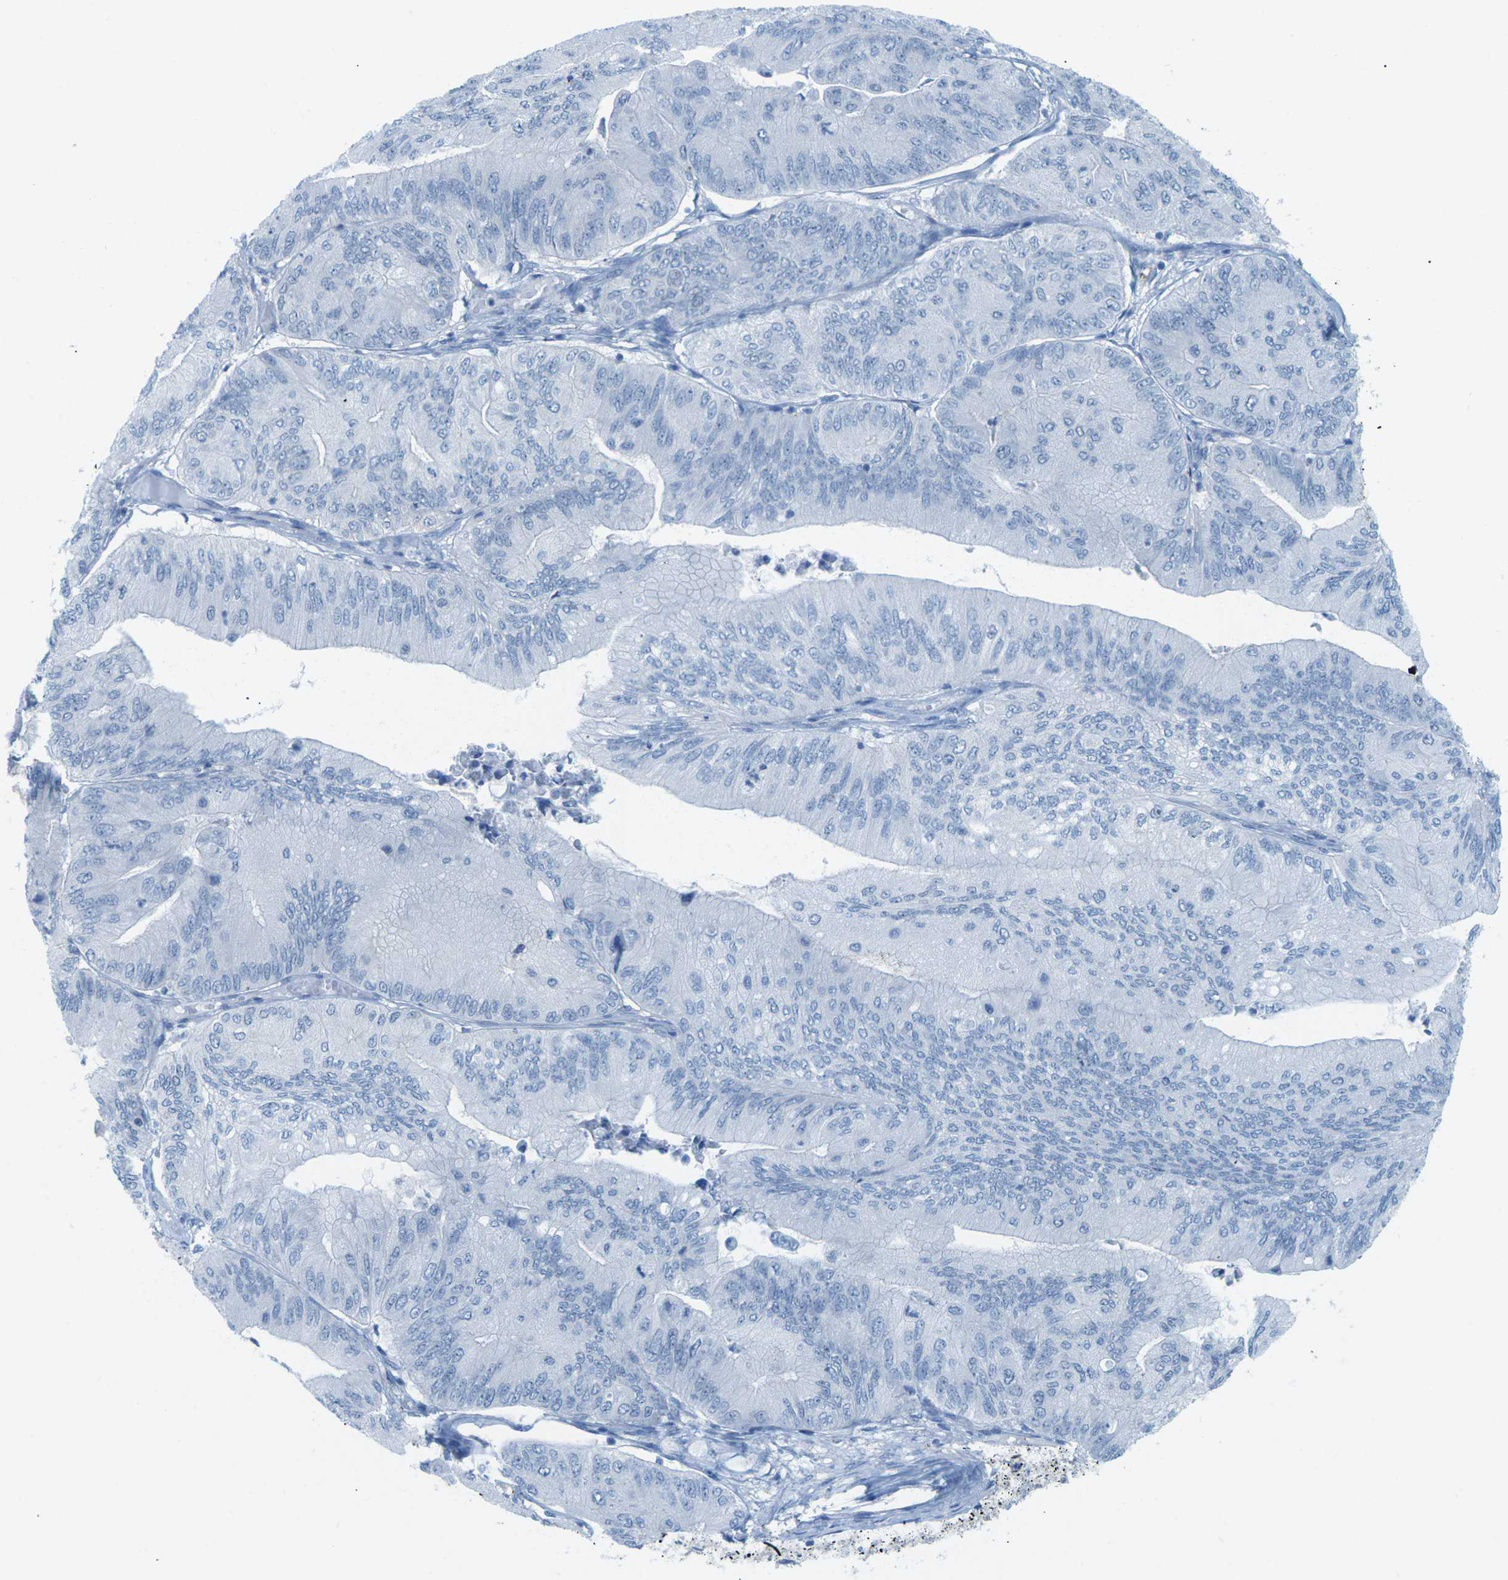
{"staining": {"intensity": "negative", "quantity": "none", "location": "none"}, "tissue": "ovarian cancer", "cell_type": "Tumor cells", "image_type": "cancer", "snomed": [{"axis": "morphology", "description": "Cystadenocarcinoma, mucinous, NOS"}, {"axis": "topography", "description": "Ovary"}], "caption": "The image demonstrates no significant positivity in tumor cells of mucinous cystadenocarcinoma (ovarian). The staining was performed using DAB (3,3'-diaminobenzidine) to visualize the protein expression in brown, while the nuclei were stained in blue with hematoxylin (Magnification: 20x).", "gene": "HLTF", "patient": {"sex": "female", "age": 61}}